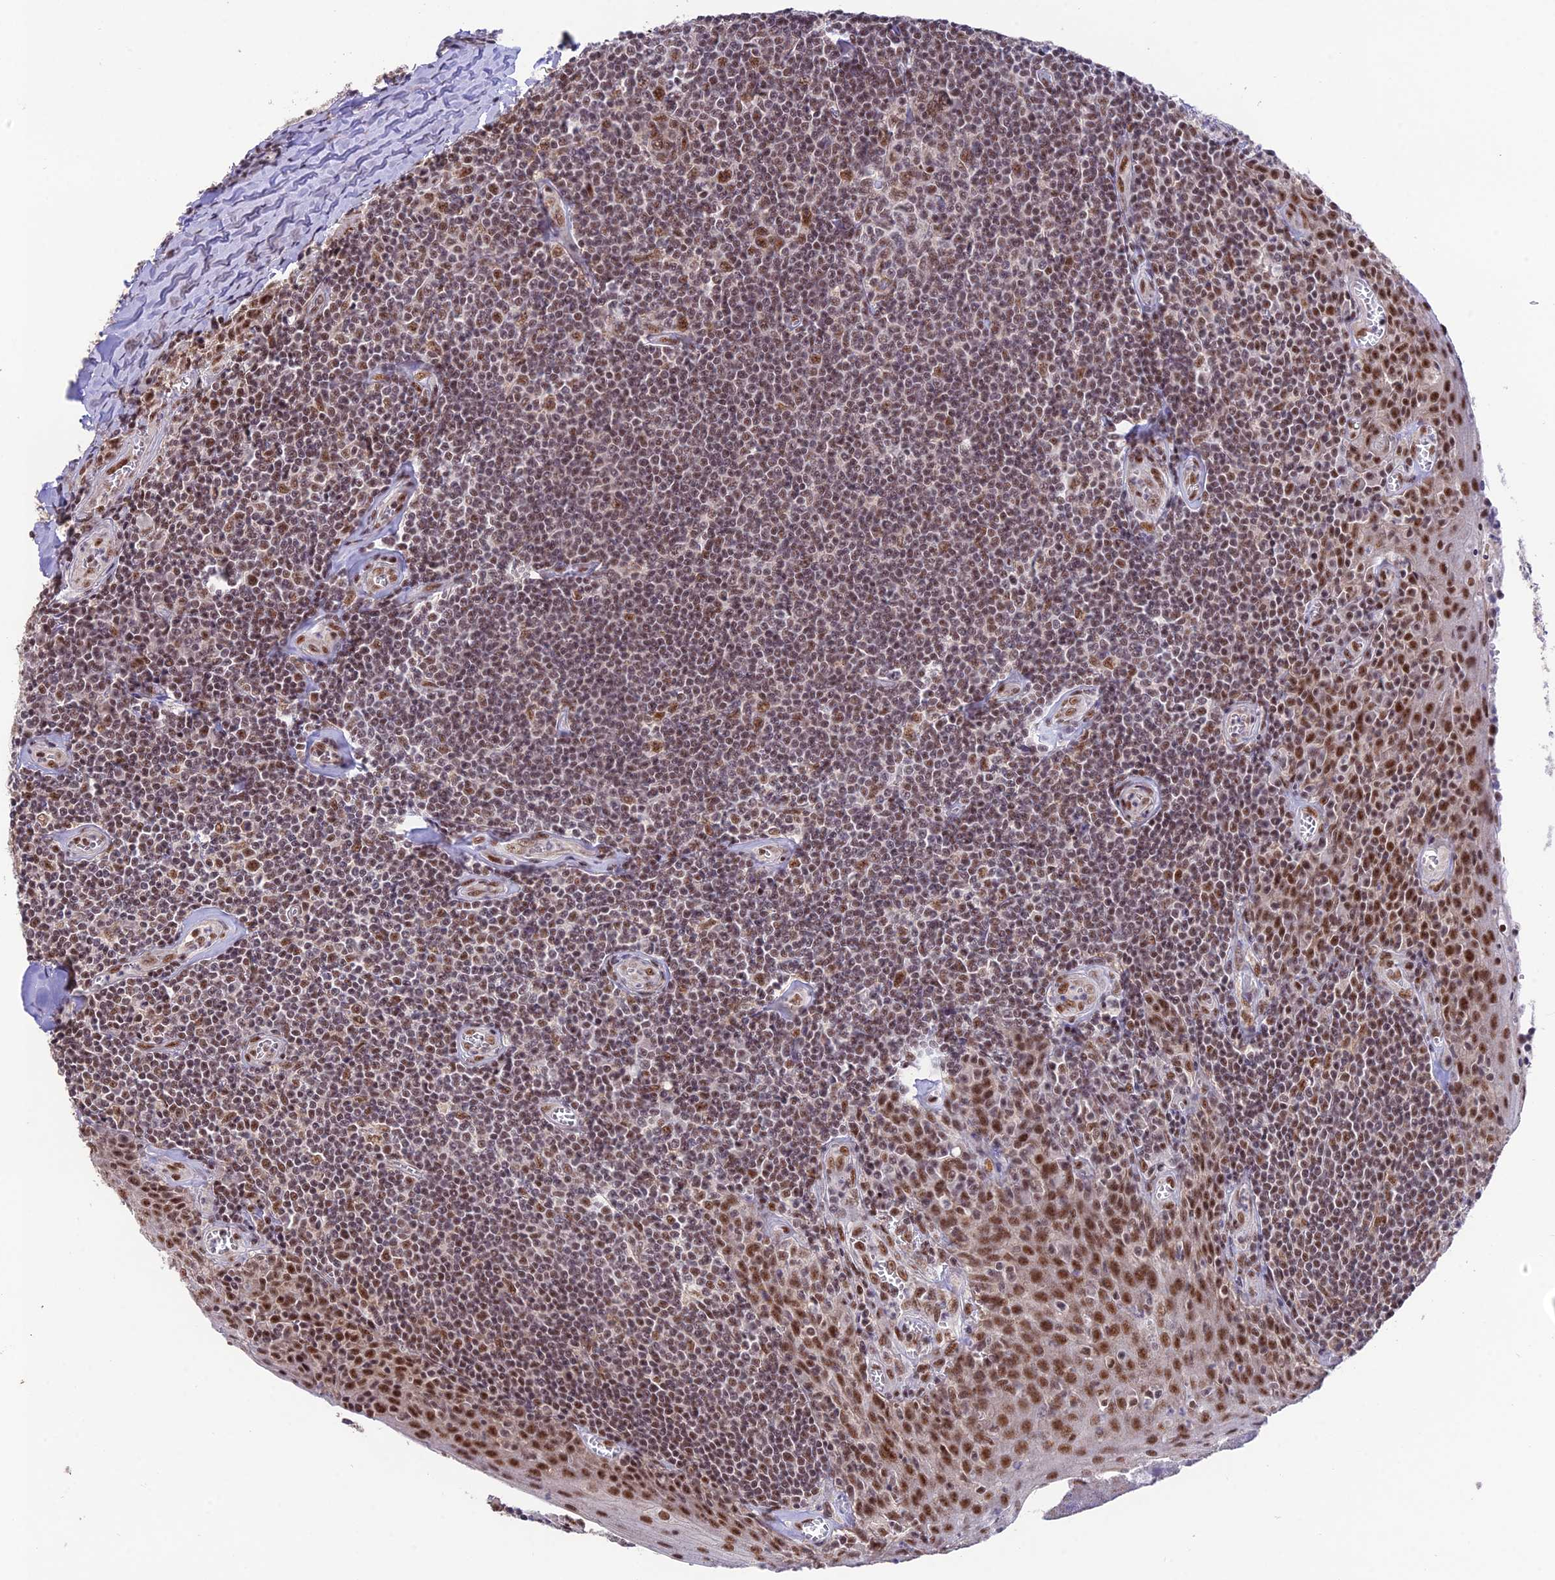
{"staining": {"intensity": "moderate", "quantity": ">75%", "location": "nuclear"}, "tissue": "tonsil", "cell_type": "Germinal center cells", "image_type": "normal", "snomed": [{"axis": "morphology", "description": "Normal tissue, NOS"}, {"axis": "topography", "description": "Tonsil"}], "caption": "DAB (3,3'-diaminobenzidine) immunohistochemical staining of normal human tonsil reveals moderate nuclear protein expression in about >75% of germinal center cells.", "gene": "THOC7", "patient": {"sex": "male", "age": 27}}